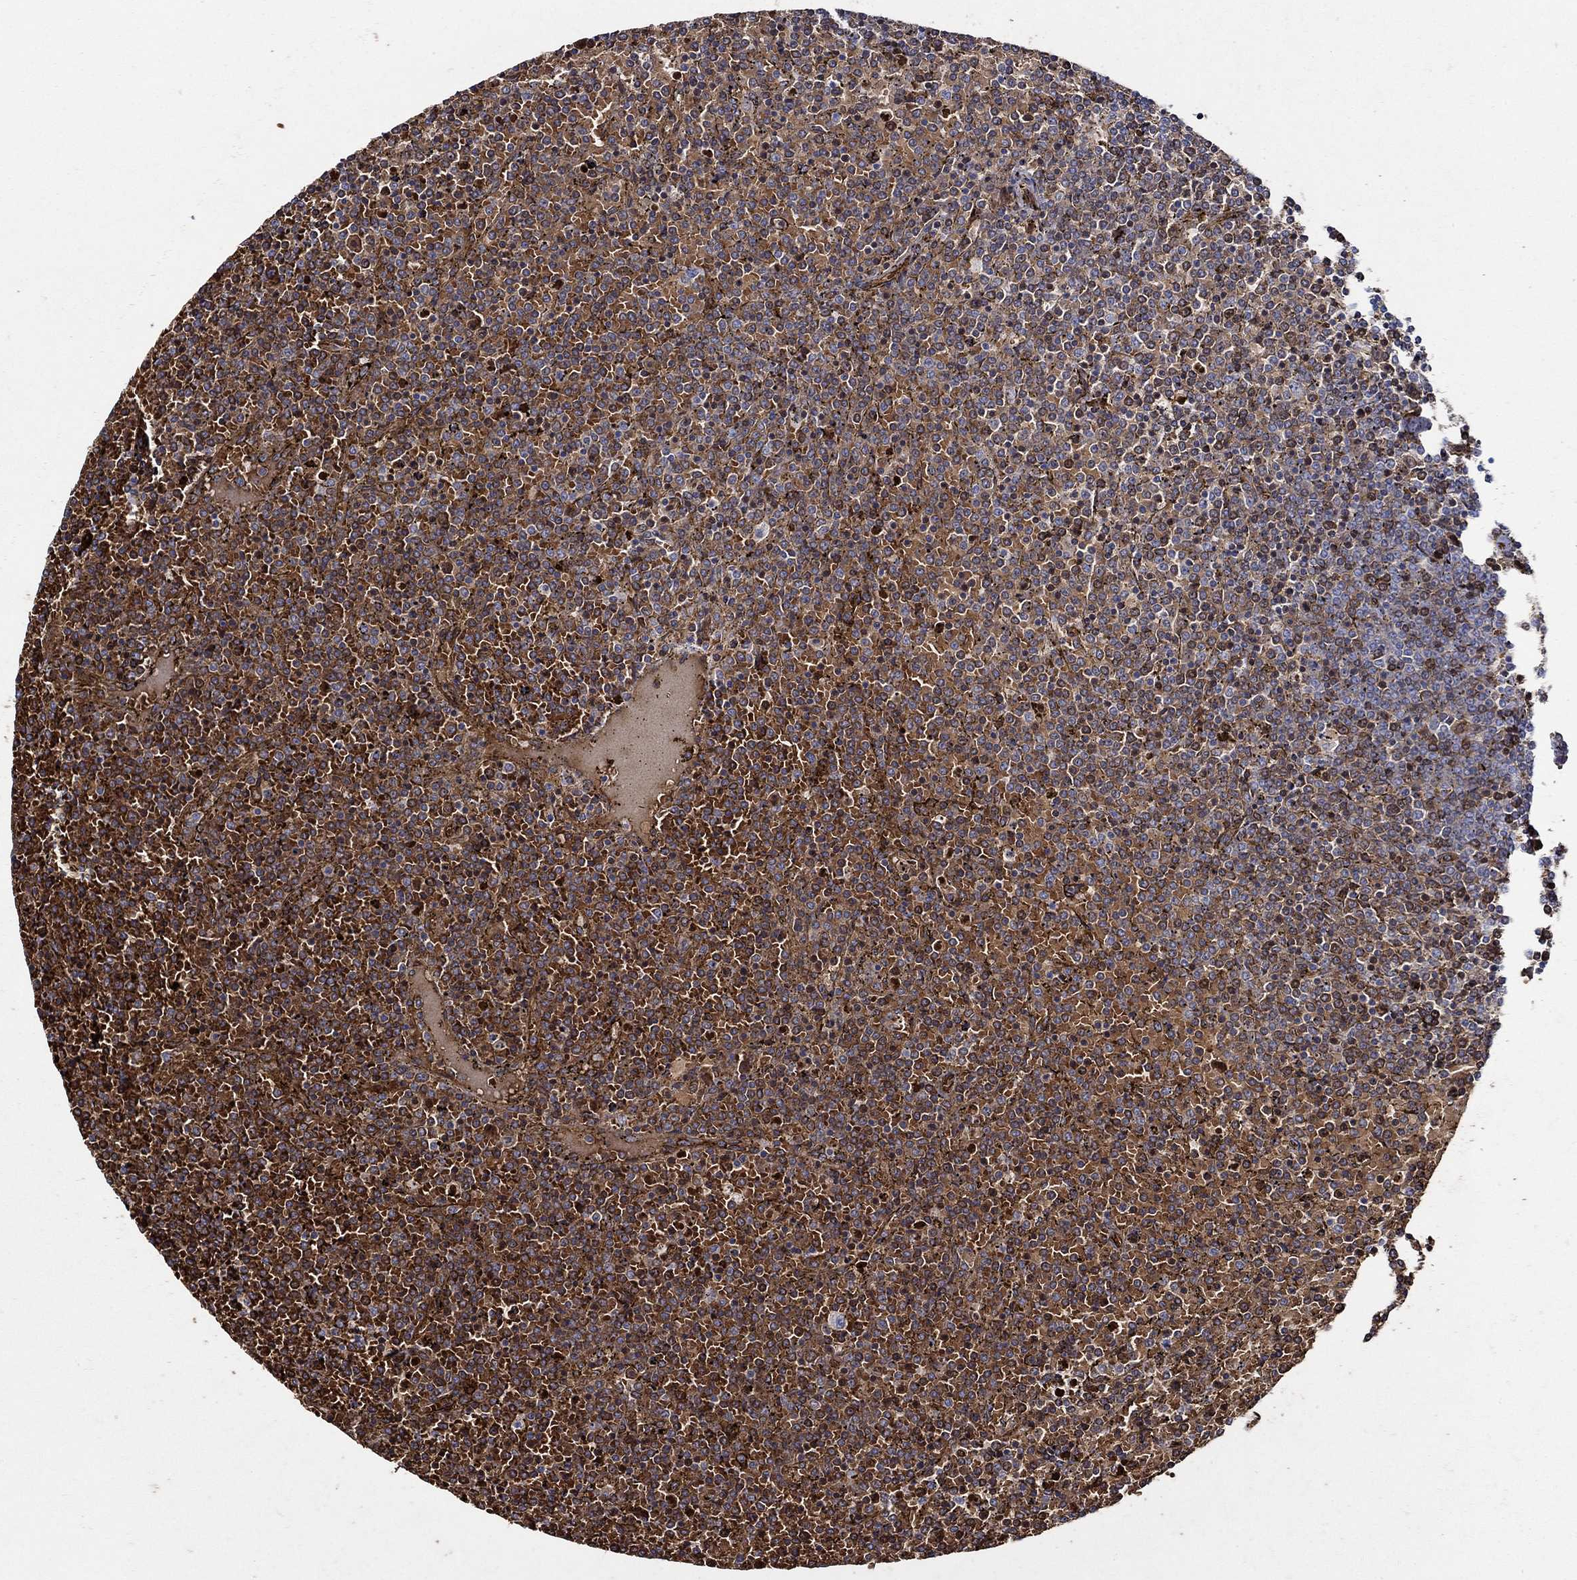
{"staining": {"intensity": "strong", "quantity": ">75%", "location": "cytoplasmic/membranous"}, "tissue": "lymphoma", "cell_type": "Tumor cells", "image_type": "cancer", "snomed": [{"axis": "morphology", "description": "Malignant lymphoma, non-Hodgkin's type, Low grade"}, {"axis": "topography", "description": "Spleen"}], "caption": "A brown stain shows strong cytoplasmic/membranous staining of a protein in malignant lymphoma, non-Hodgkin's type (low-grade) tumor cells. The staining was performed using DAB to visualize the protein expression in brown, while the nuclei were stained in blue with hematoxylin (Magnification: 20x).", "gene": "APBB3", "patient": {"sex": "female", "age": 77}}